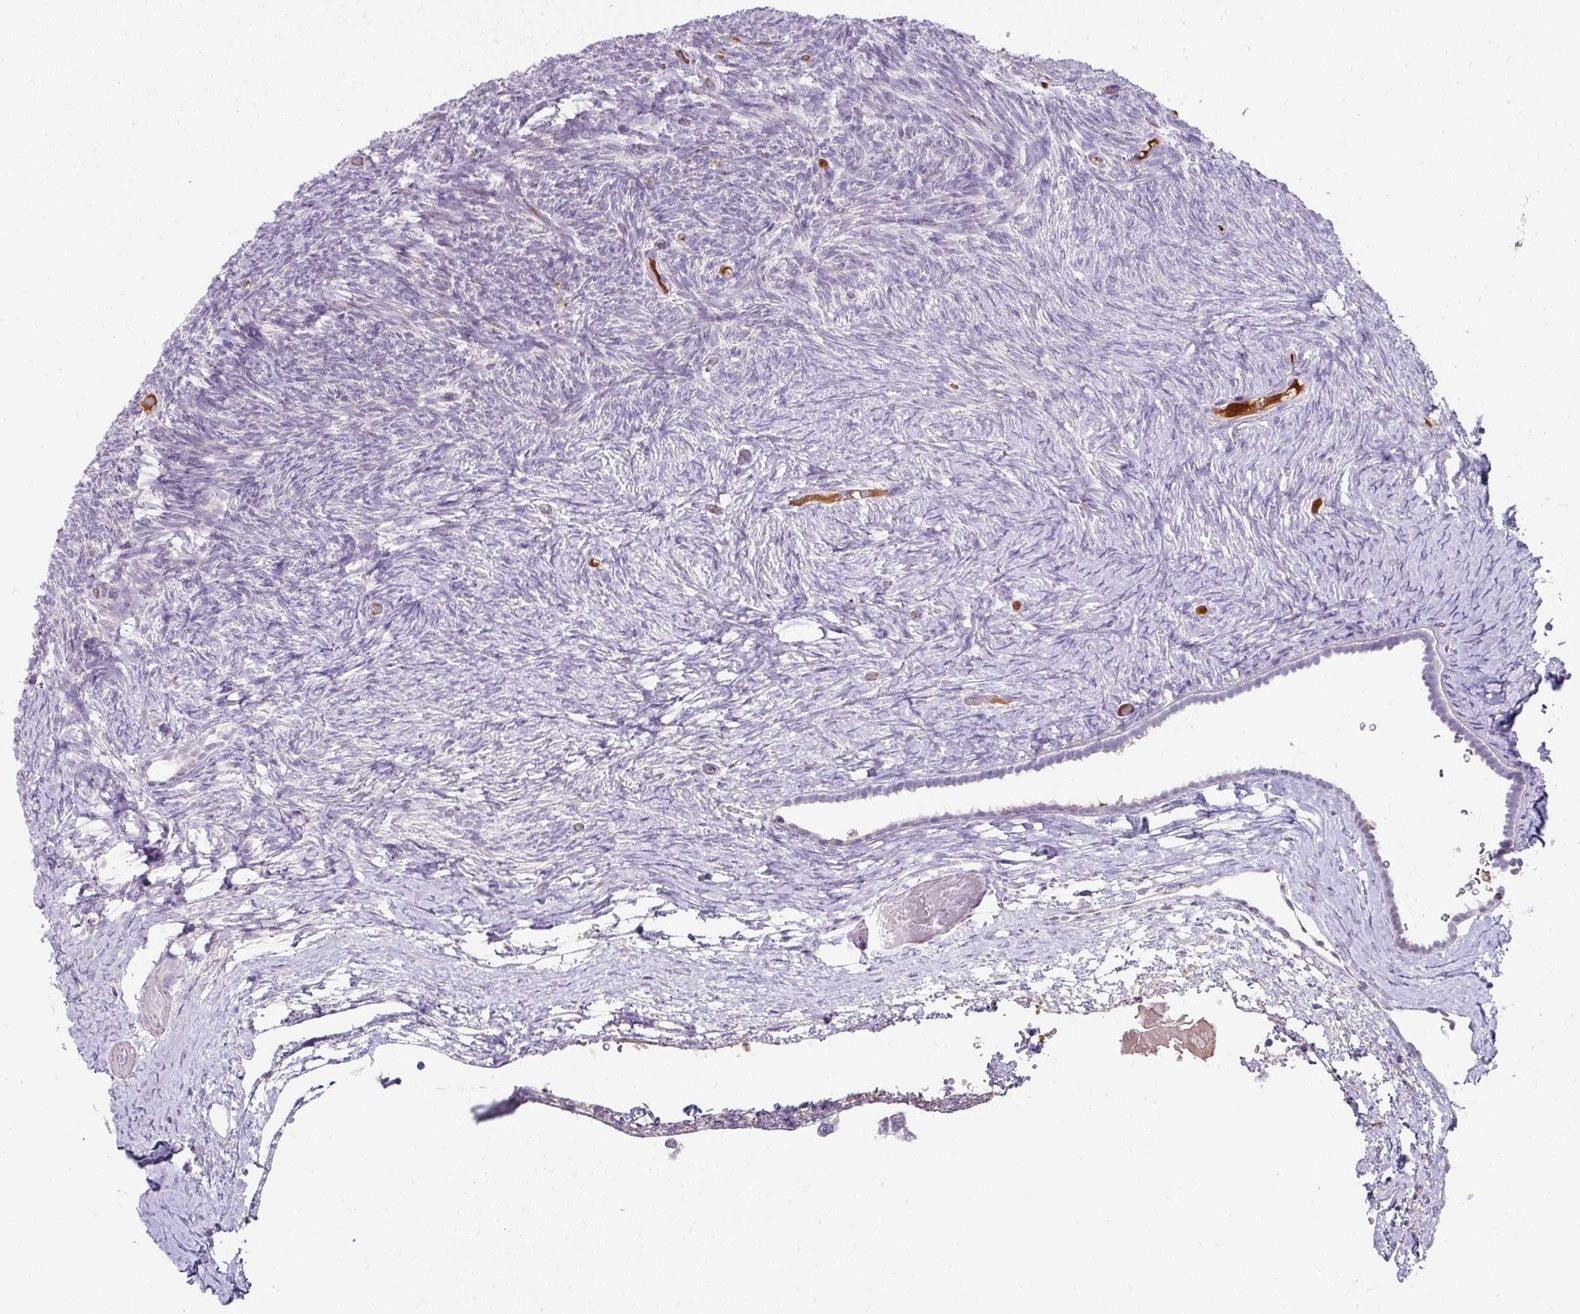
{"staining": {"intensity": "weak", "quantity": "<25%", "location": "nuclear"}, "tissue": "ovary", "cell_type": "Follicle cells", "image_type": "normal", "snomed": [{"axis": "morphology", "description": "Normal tissue, NOS"}, {"axis": "topography", "description": "Ovary"}], "caption": "This photomicrograph is of normal ovary stained with immunohistochemistry to label a protein in brown with the nuclei are counter-stained blue. There is no positivity in follicle cells.", "gene": "FGF17", "patient": {"sex": "female", "age": 39}}